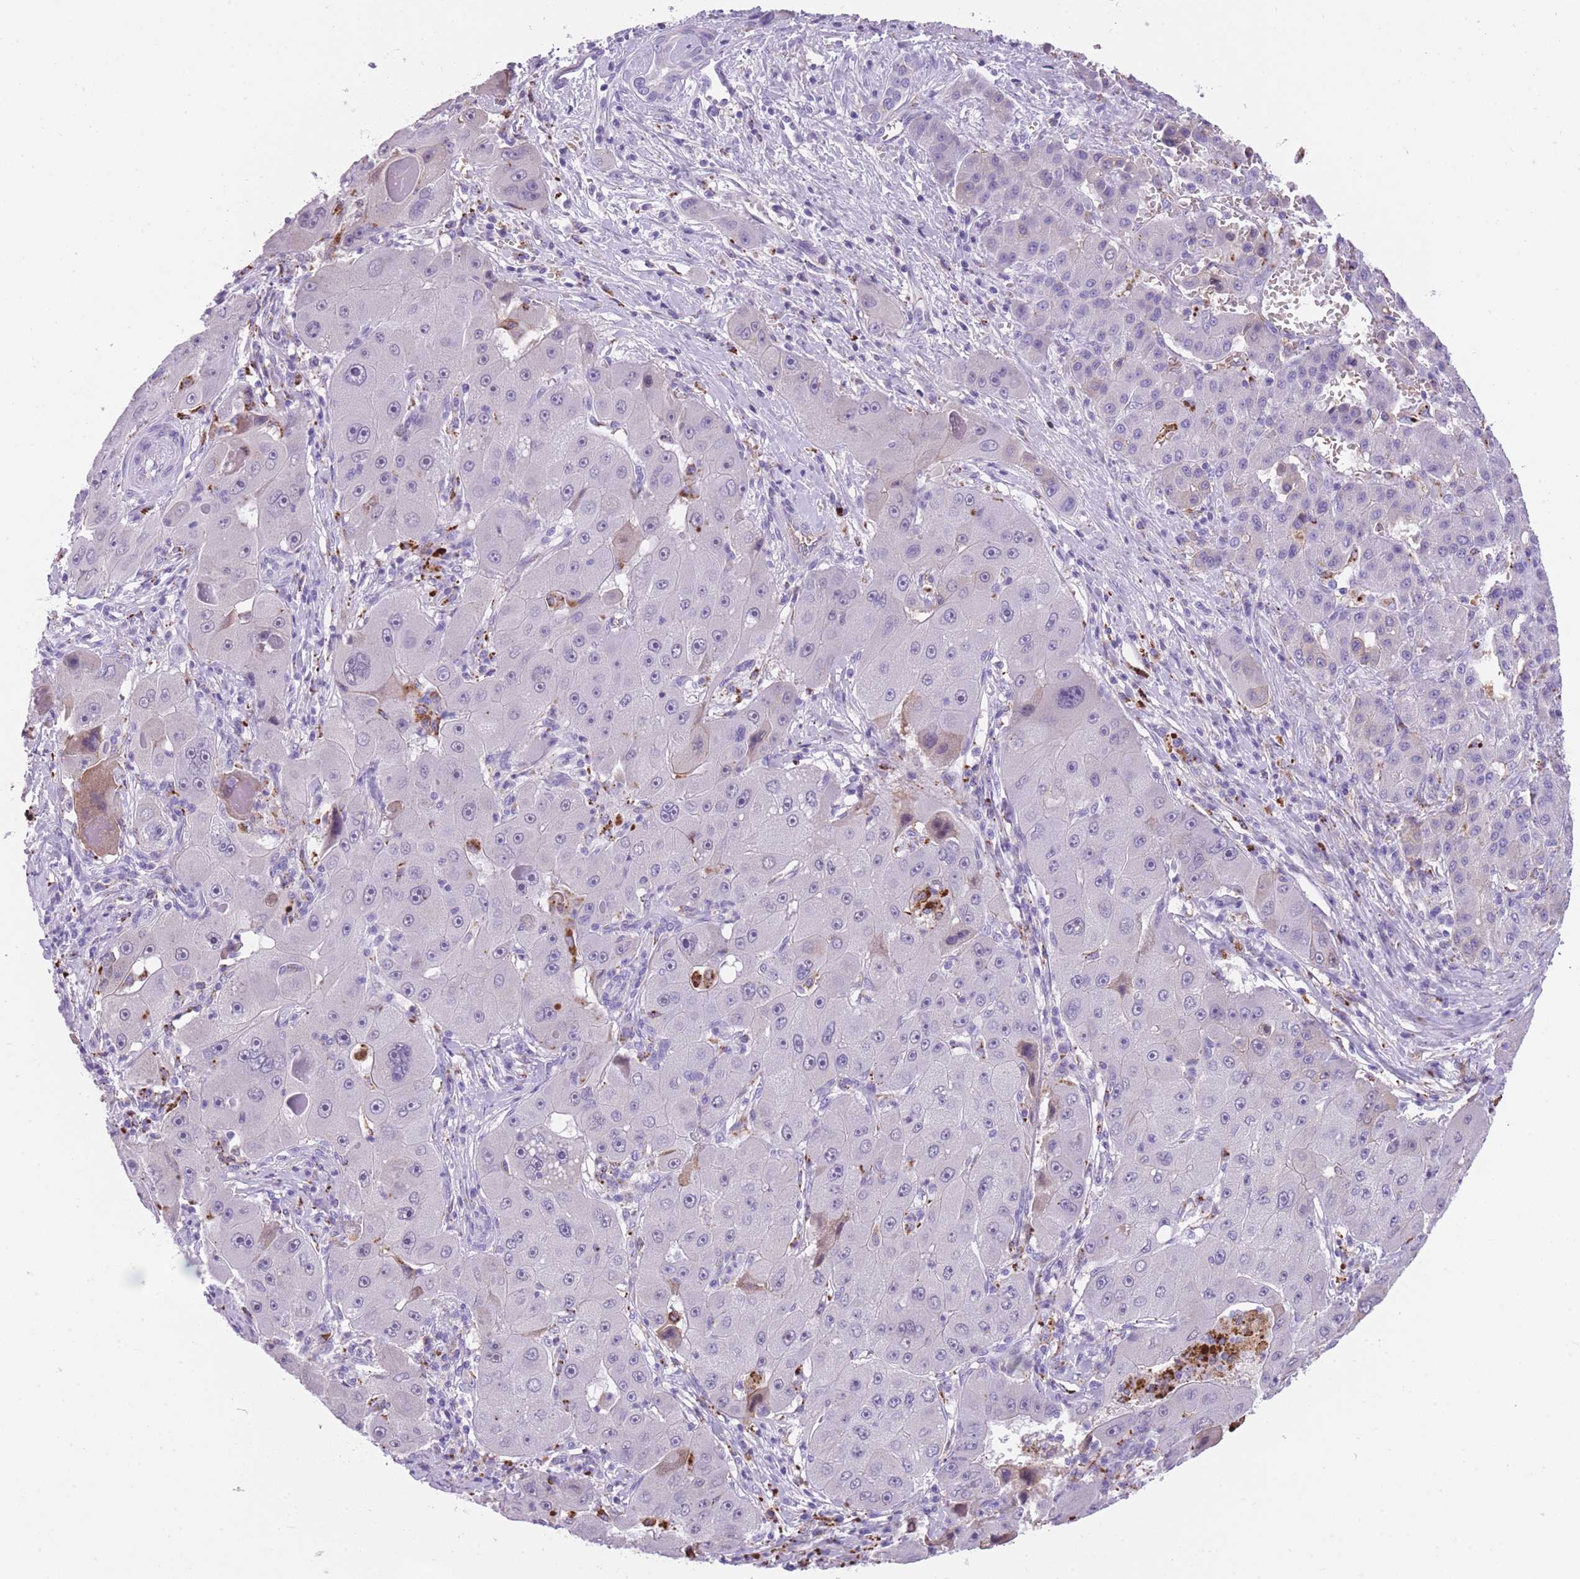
{"staining": {"intensity": "negative", "quantity": "none", "location": "none"}, "tissue": "liver cancer", "cell_type": "Tumor cells", "image_type": "cancer", "snomed": [{"axis": "morphology", "description": "Carcinoma, Hepatocellular, NOS"}, {"axis": "topography", "description": "Liver"}], "caption": "There is no significant positivity in tumor cells of liver cancer (hepatocellular carcinoma).", "gene": "GNAT1", "patient": {"sex": "male", "age": 76}}